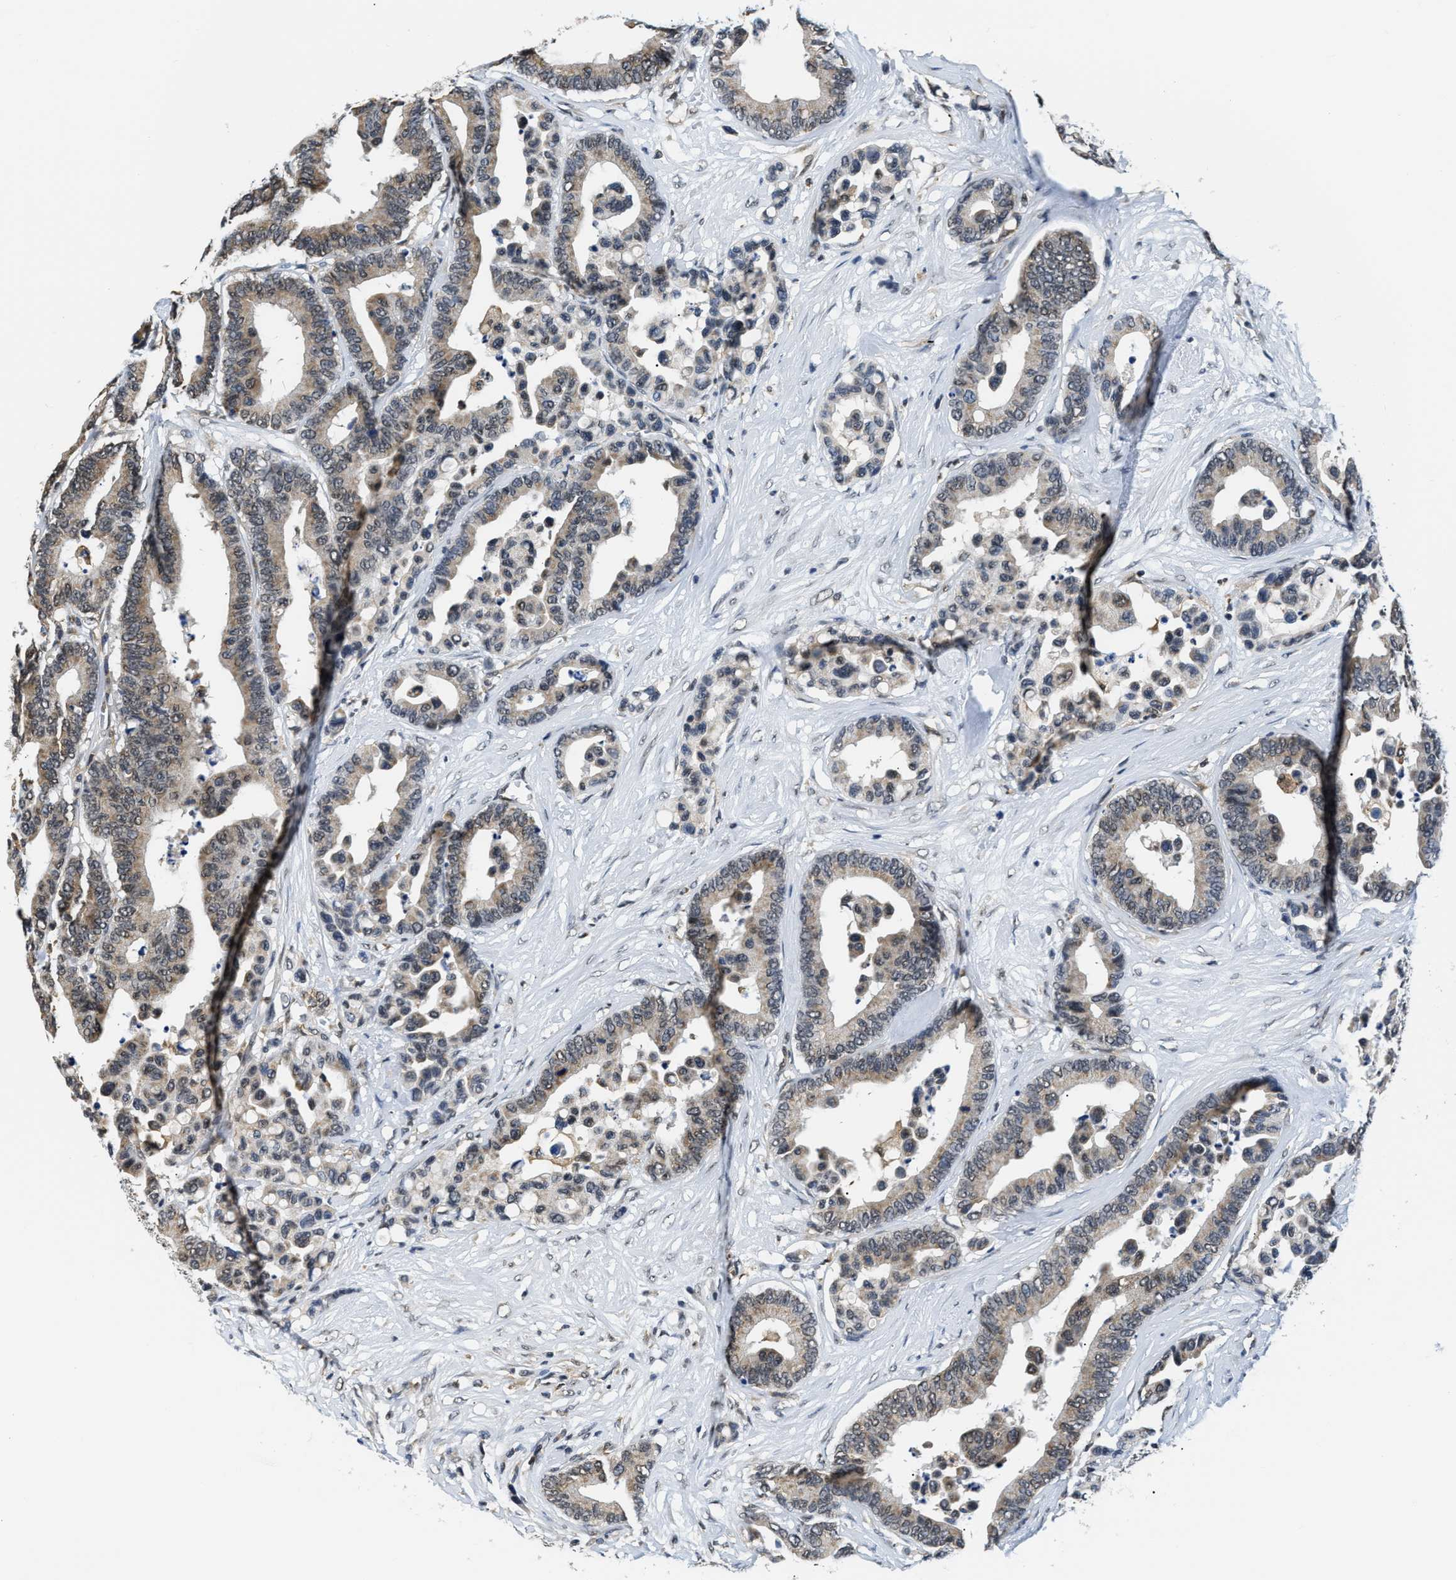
{"staining": {"intensity": "weak", "quantity": ">75%", "location": "cytoplasmic/membranous"}, "tissue": "colorectal cancer", "cell_type": "Tumor cells", "image_type": "cancer", "snomed": [{"axis": "morphology", "description": "Normal tissue, NOS"}, {"axis": "morphology", "description": "Adenocarcinoma, NOS"}, {"axis": "topography", "description": "Colon"}], "caption": "Colorectal adenocarcinoma stained for a protein (brown) reveals weak cytoplasmic/membranous positive positivity in approximately >75% of tumor cells.", "gene": "STK10", "patient": {"sex": "male", "age": 82}}